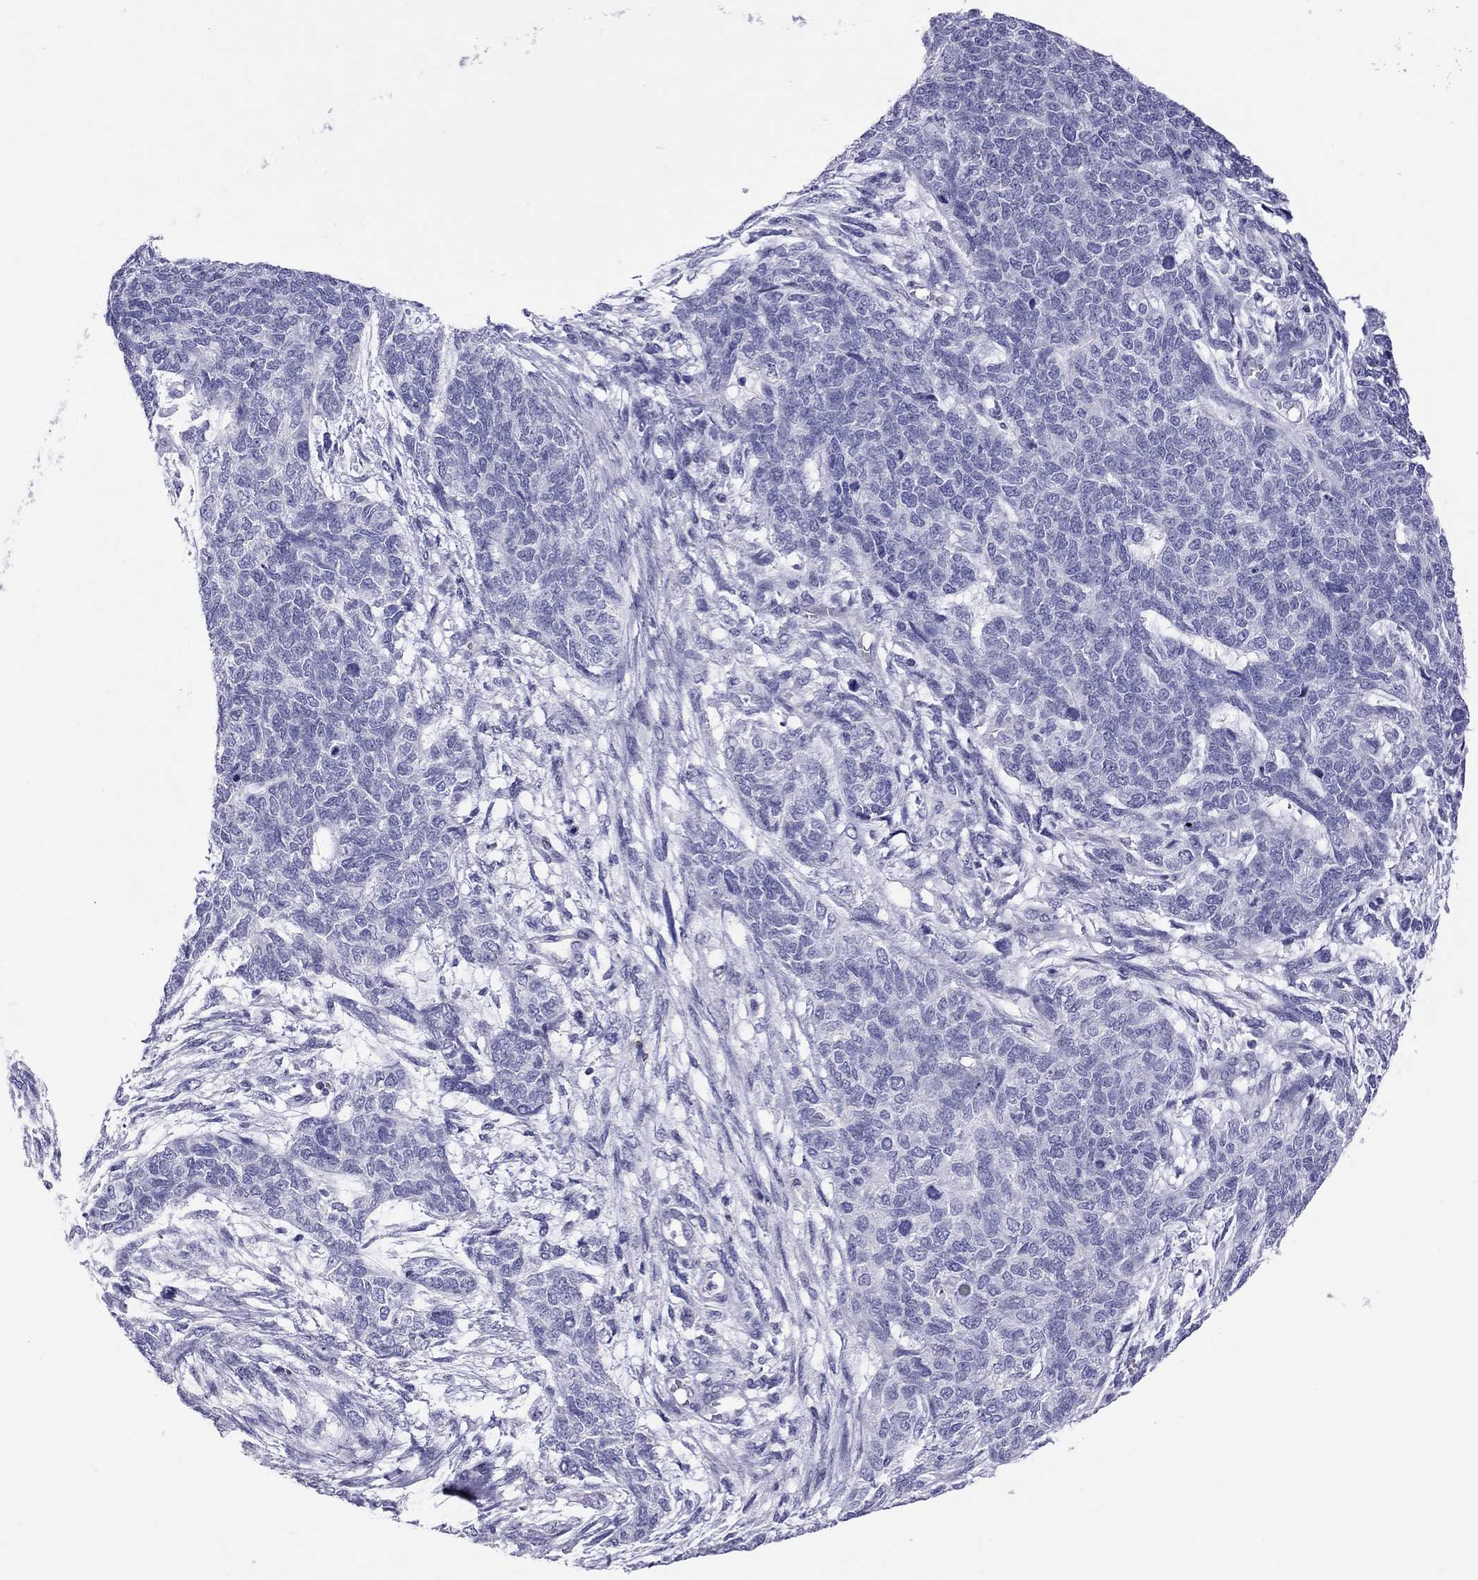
{"staining": {"intensity": "negative", "quantity": "none", "location": "none"}, "tissue": "cervical cancer", "cell_type": "Tumor cells", "image_type": "cancer", "snomed": [{"axis": "morphology", "description": "Squamous cell carcinoma, NOS"}, {"axis": "topography", "description": "Cervix"}], "caption": "DAB immunohistochemical staining of cervical squamous cell carcinoma demonstrates no significant expression in tumor cells.", "gene": "STAG3", "patient": {"sex": "female", "age": 63}}